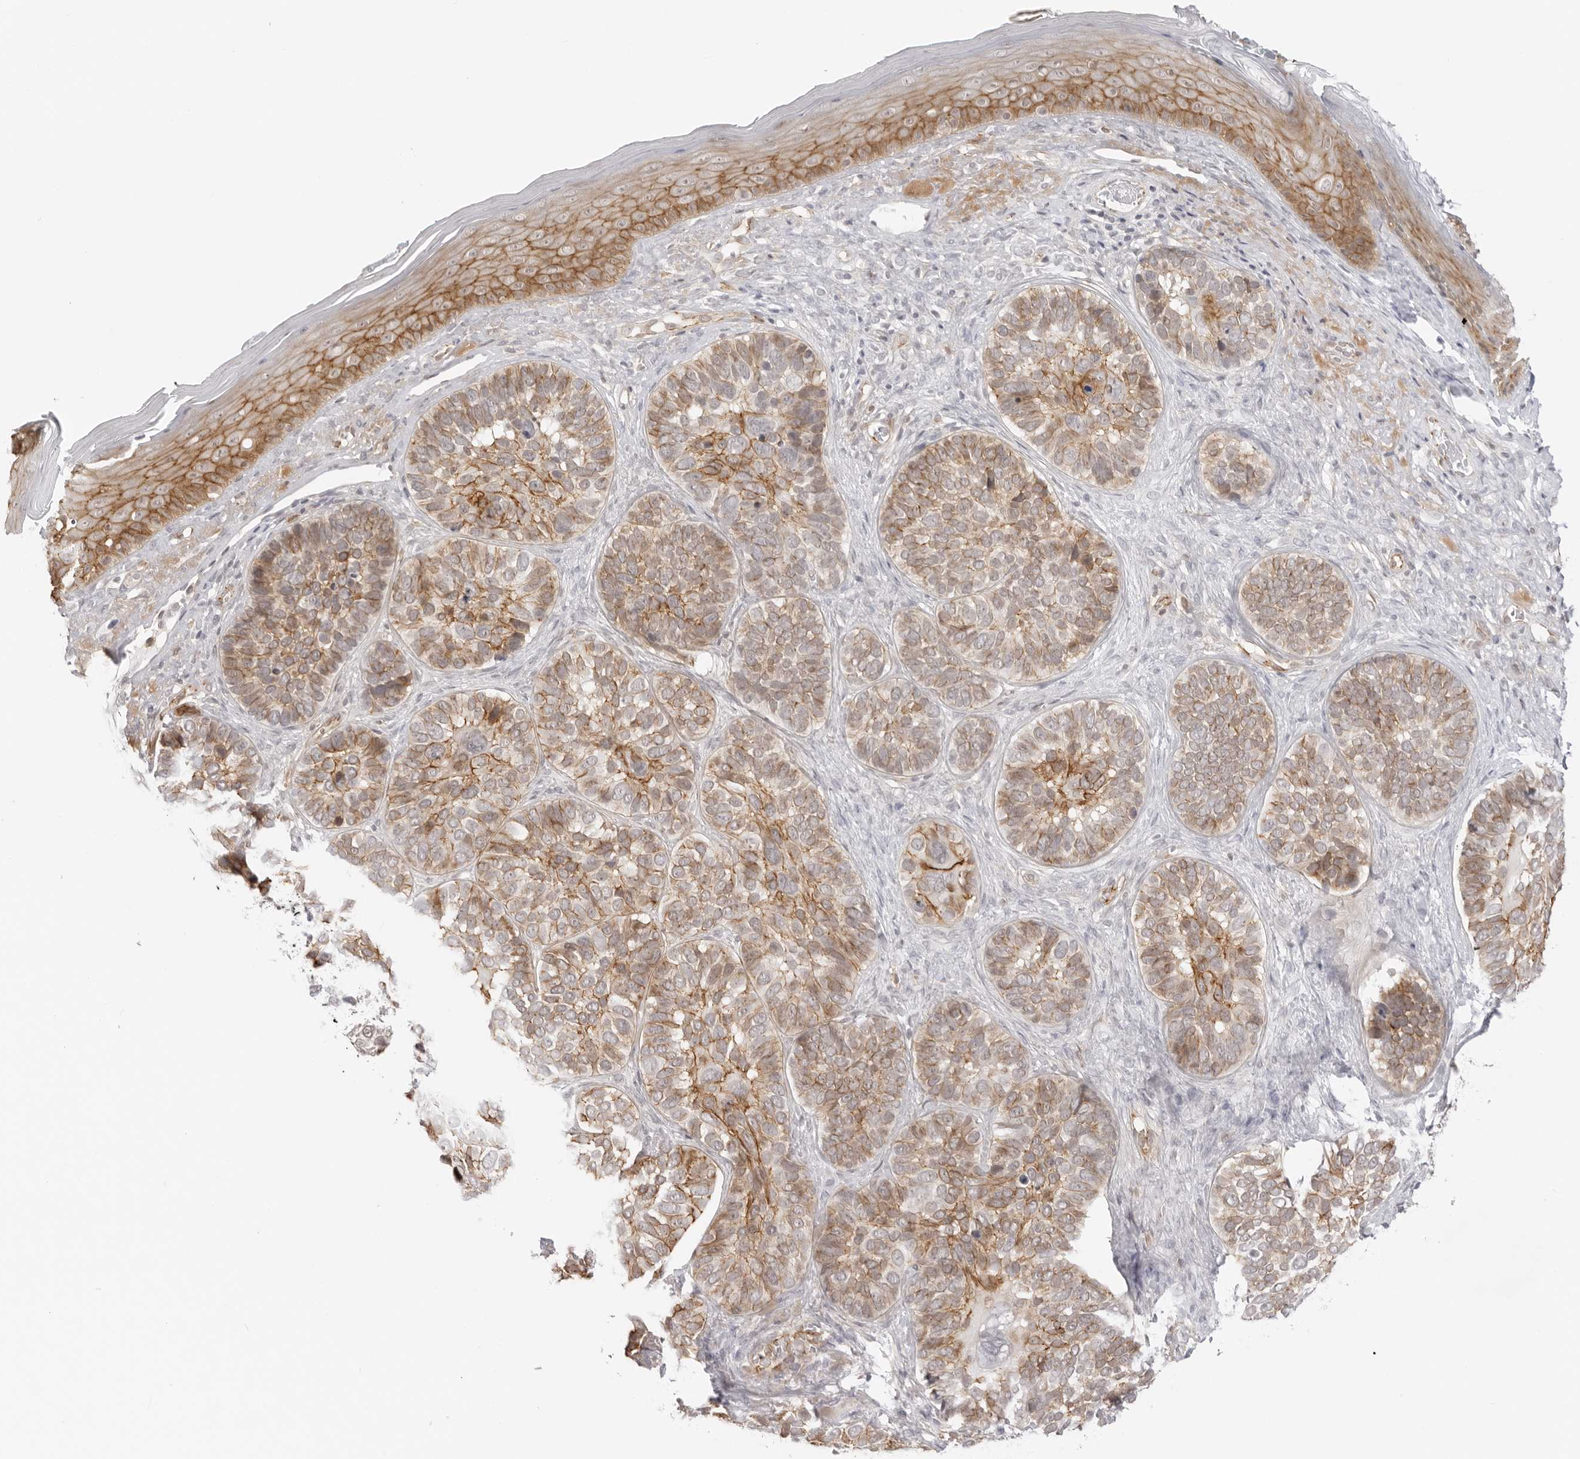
{"staining": {"intensity": "moderate", "quantity": ">75%", "location": "cytoplasmic/membranous"}, "tissue": "skin cancer", "cell_type": "Tumor cells", "image_type": "cancer", "snomed": [{"axis": "morphology", "description": "Basal cell carcinoma"}, {"axis": "topography", "description": "Skin"}], "caption": "Basal cell carcinoma (skin) tissue exhibits moderate cytoplasmic/membranous expression in about >75% of tumor cells, visualized by immunohistochemistry. (IHC, brightfield microscopy, high magnification).", "gene": "TRAPPC3", "patient": {"sex": "male", "age": 62}}